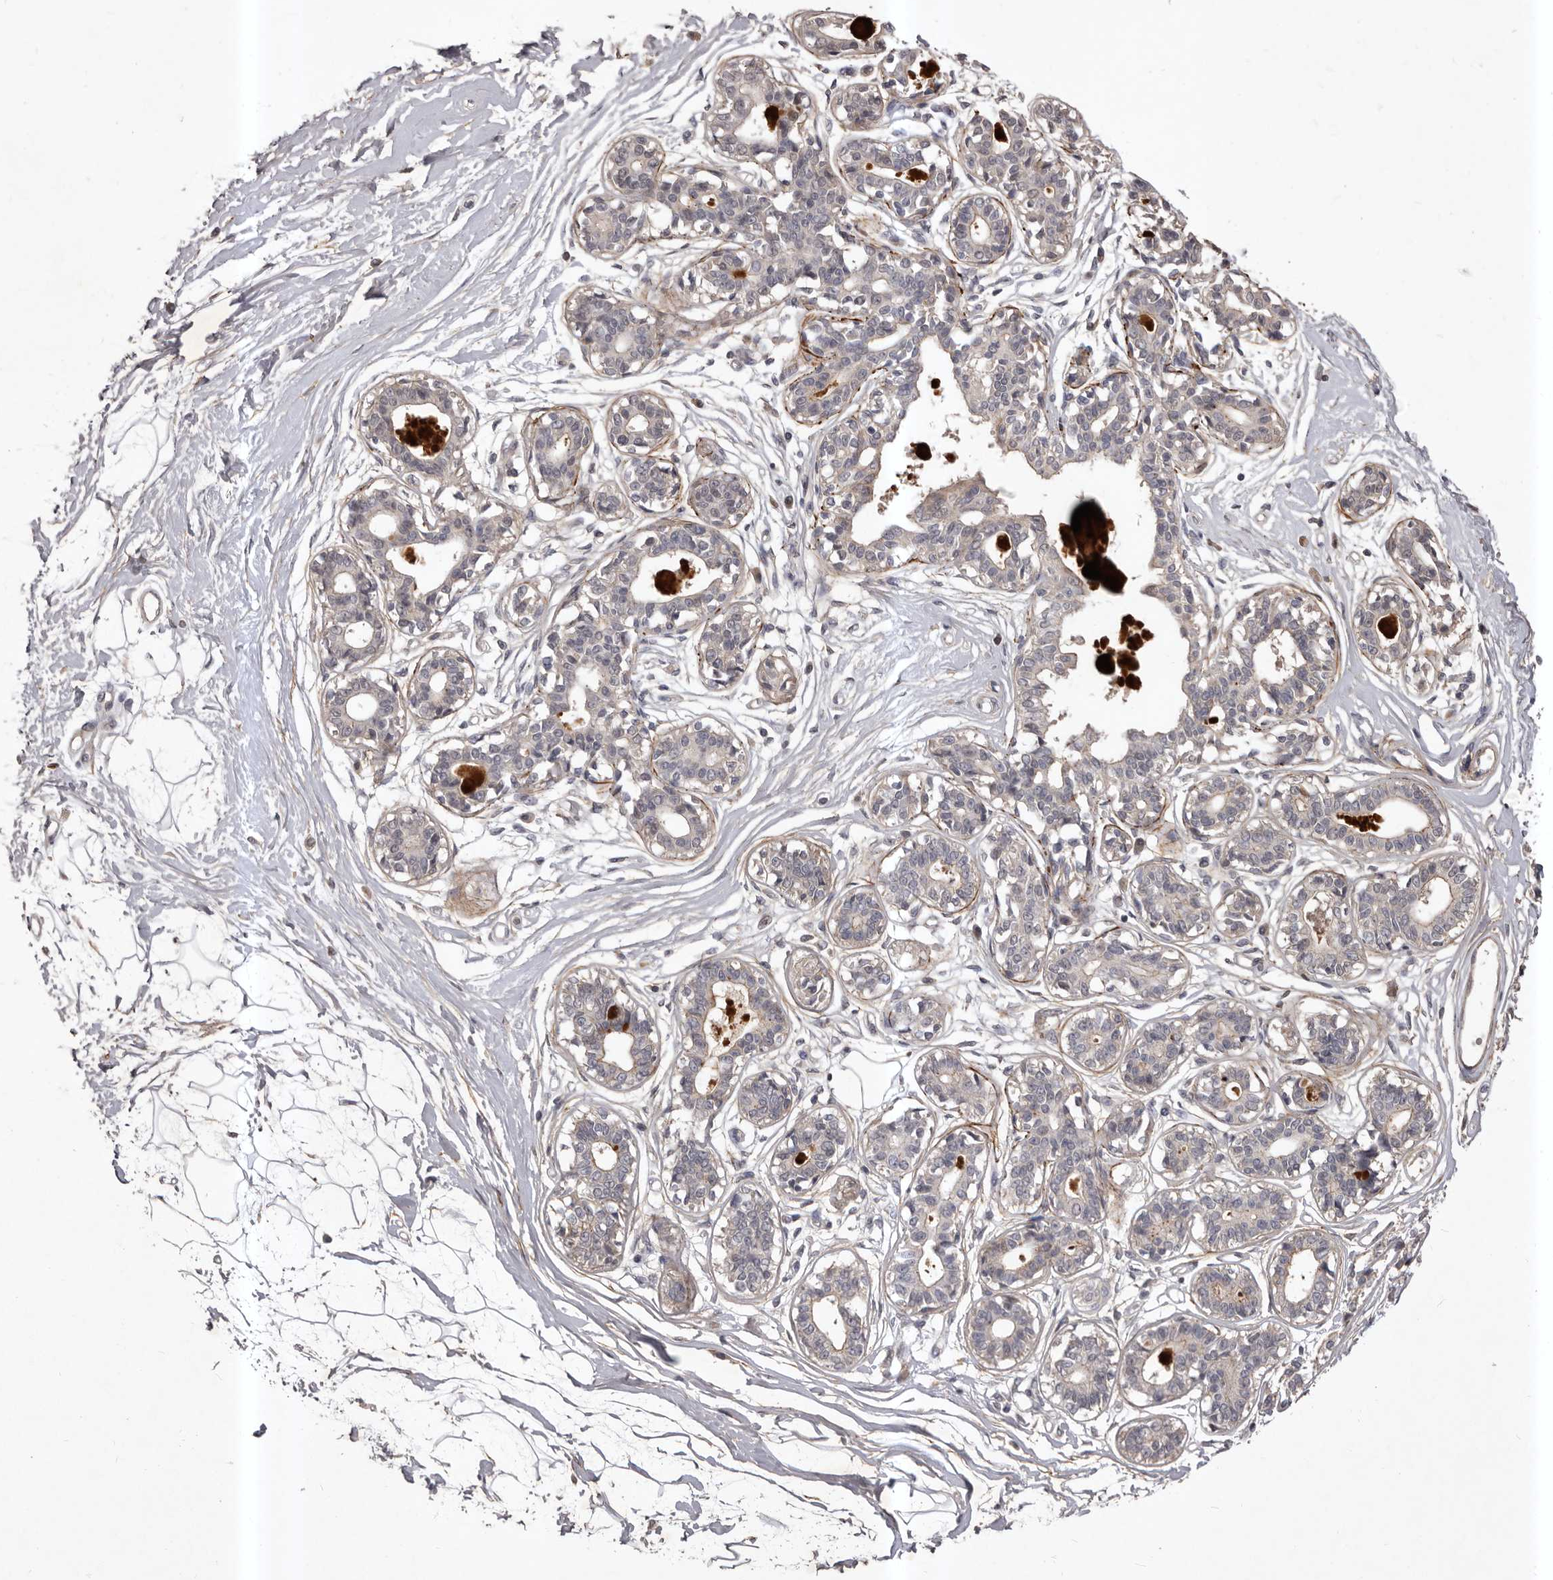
{"staining": {"intensity": "negative", "quantity": "none", "location": "none"}, "tissue": "breast", "cell_type": "Adipocytes", "image_type": "normal", "snomed": [{"axis": "morphology", "description": "Normal tissue, NOS"}, {"axis": "topography", "description": "Breast"}], "caption": "A high-resolution photomicrograph shows IHC staining of normal breast, which exhibits no significant positivity in adipocytes.", "gene": "HBS1L", "patient": {"sex": "female", "age": 45}}